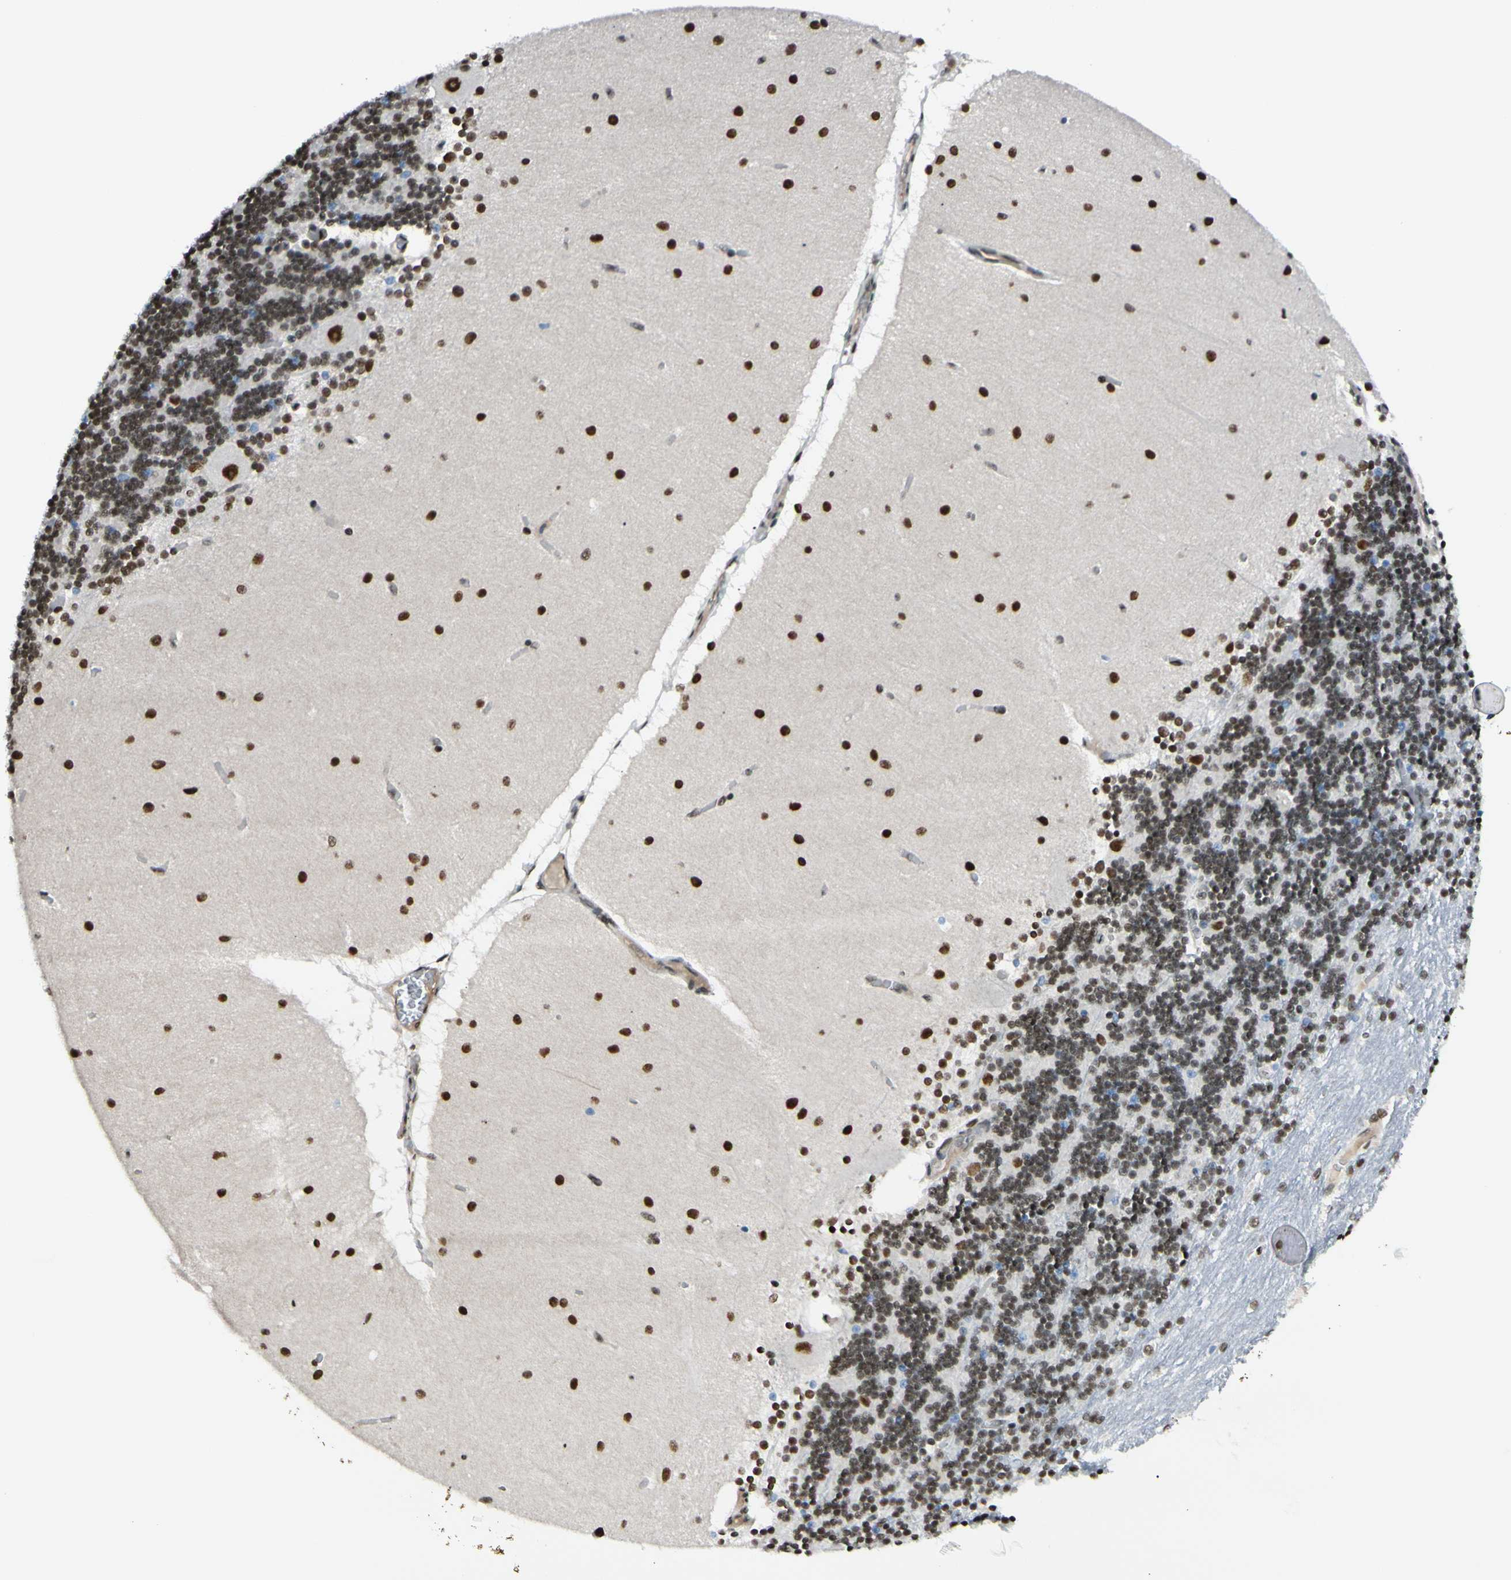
{"staining": {"intensity": "moderate", "quantity": ">75%", "location": "nuclear"}, "tissue": "cerebellum", "cell_type": "Cells in granular layer", "image_type": "normal", "snomed": [{"axis": "morphology", "description": "Normal tissue, NOS"}, {"axis": "topography", "description": "Cerebellum"}], "caption": "Benign cerebellum was stained to show a protein in brown. There is medium levels of moderate nuclear staining in about >75% of cells in granular layer. (brown staining indicates protein expression, while blue staining denotes nuclei).", "gene": "SUFU", "patient": {"sex": "female", "age": 54}}